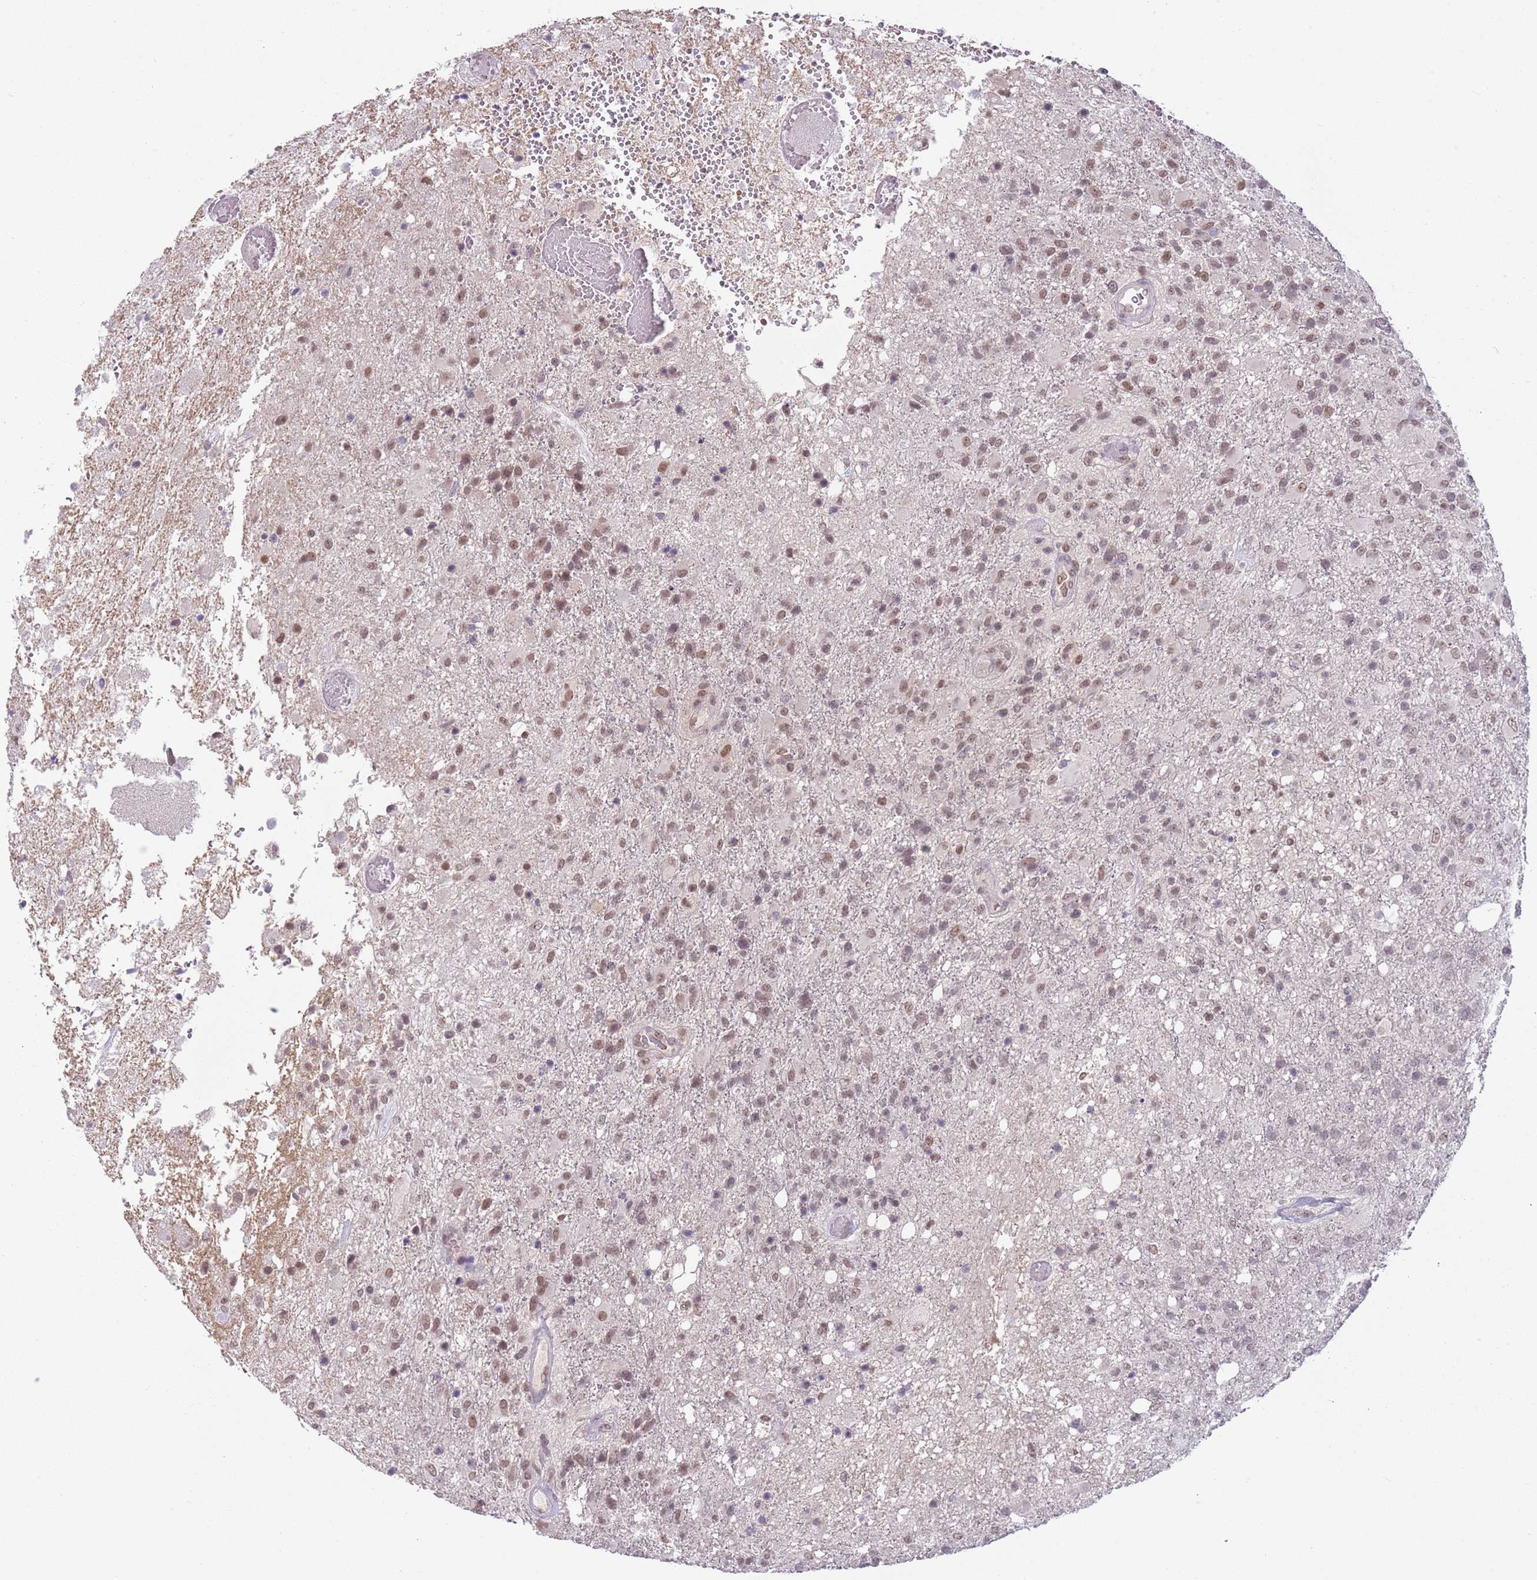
{"staining": {"intensity": "moderate", "quantity": "25%-75%", "location": "nuclear"}, "tissue": "glioma", "cell_type": "Tumor cells", "image_type": "cancer", "snomed": [{"axis": "morphology", "description": "Glioma, malignant, High grade"}, {"axis": "topography", "description": "Brain"}], "caption": "This is a micrograph of IHC staining of malignant glioma (high-grade), which shows moderate staining in the nuclear of tumor cells.", "gene": "TM2D1", "patient": {"sex": "female", "age": 74}}